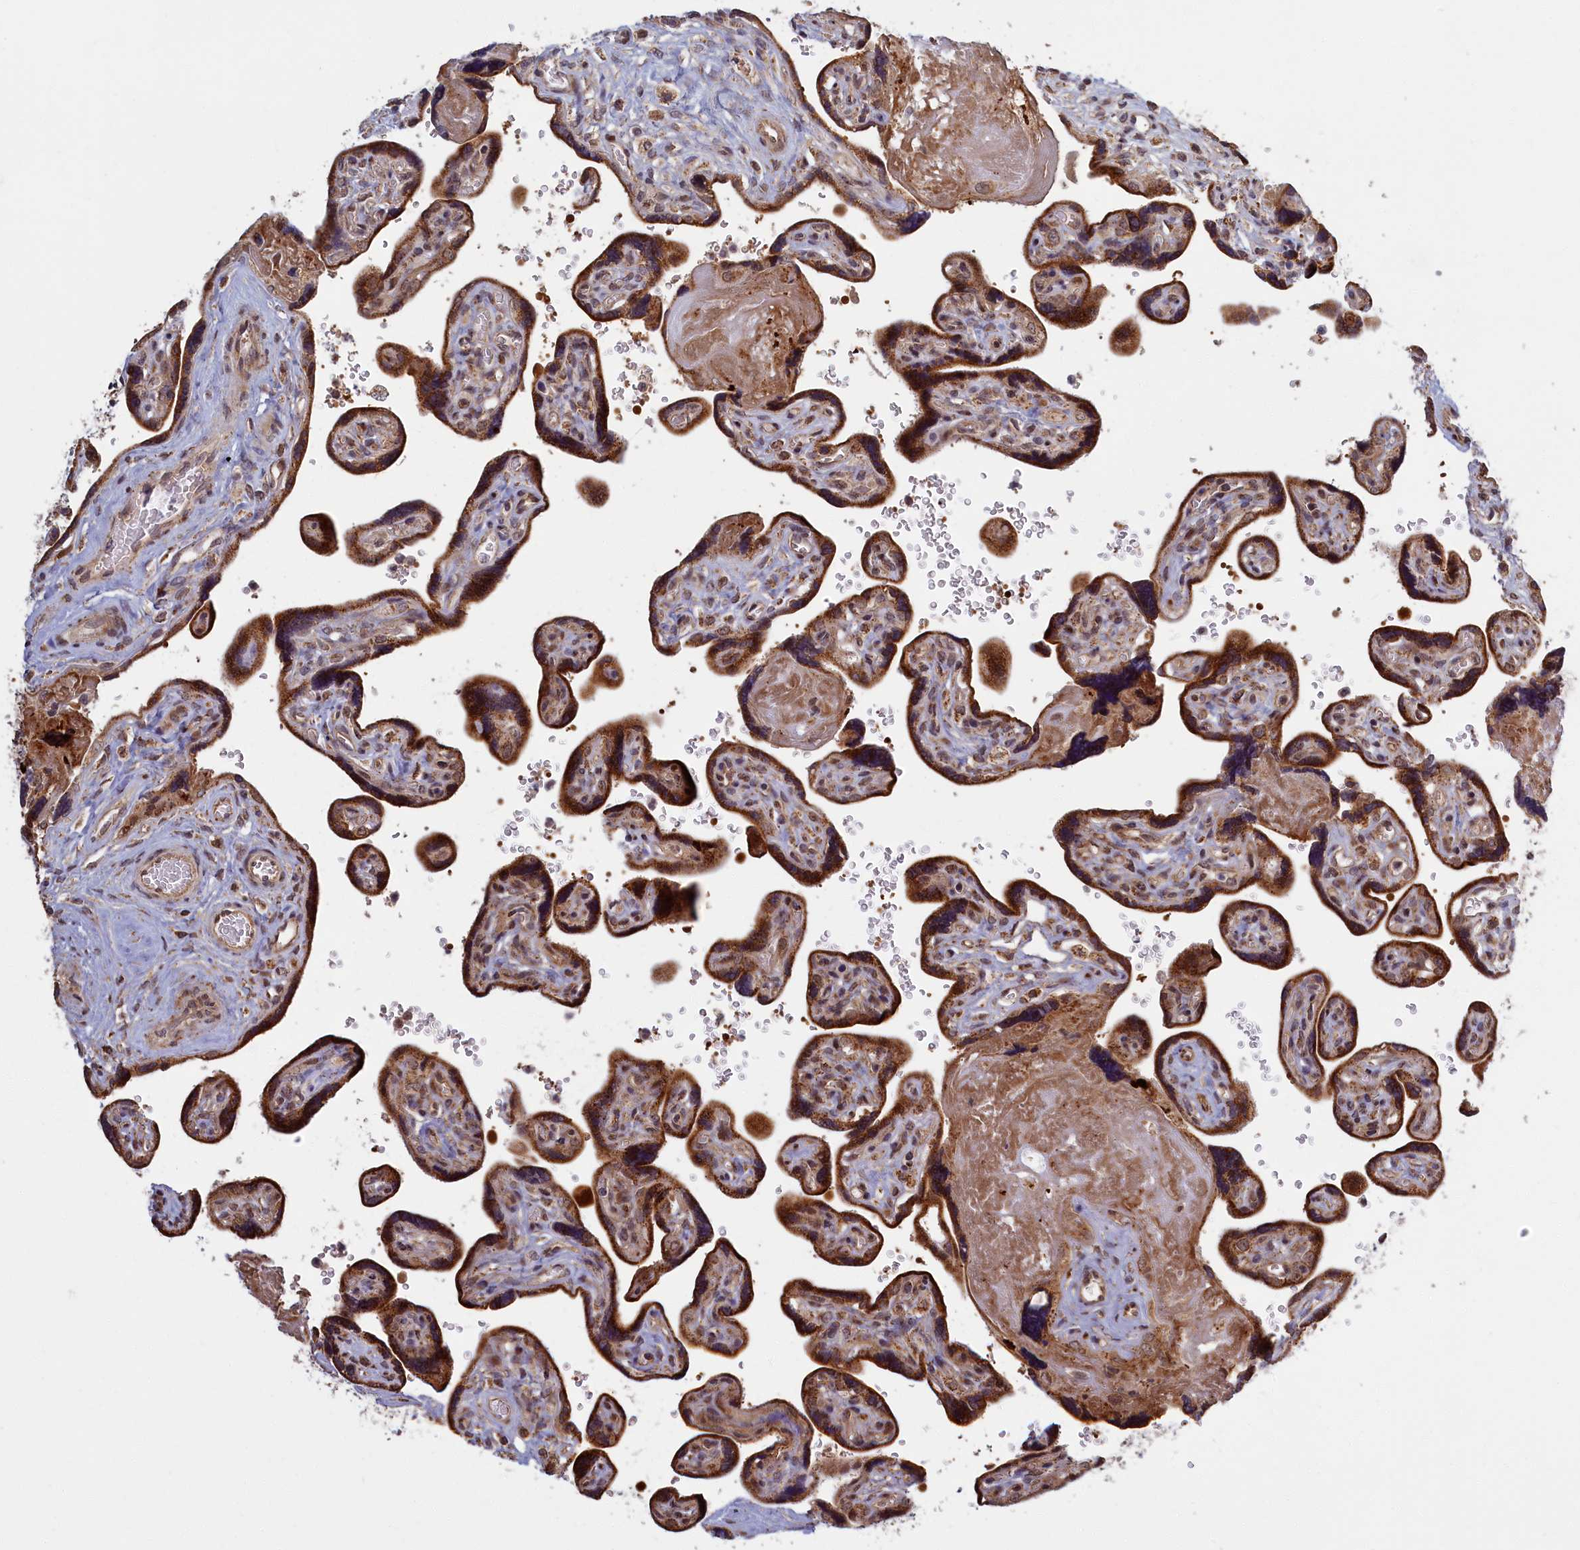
{"staining": {"intensity": "strong", "quantity": ">75%", "location": "cytoplasmic/membranous"}, "tissue": "placenta", "cell_type": "Trophoblastic cells", "image_type": "normal", "snomed": [{"axis": "morphology", "description": "Normal tissue, NOS"}, {"axis": "topography", "description": "Placenta"}], "caption": "Protein staining of benign placenta displays strong cytoplasmic/membranous staining in approximately >75% of trophoblastic cells.", "gene": "PLA2G10", "patient": {"sex": "female", "age": 39}}